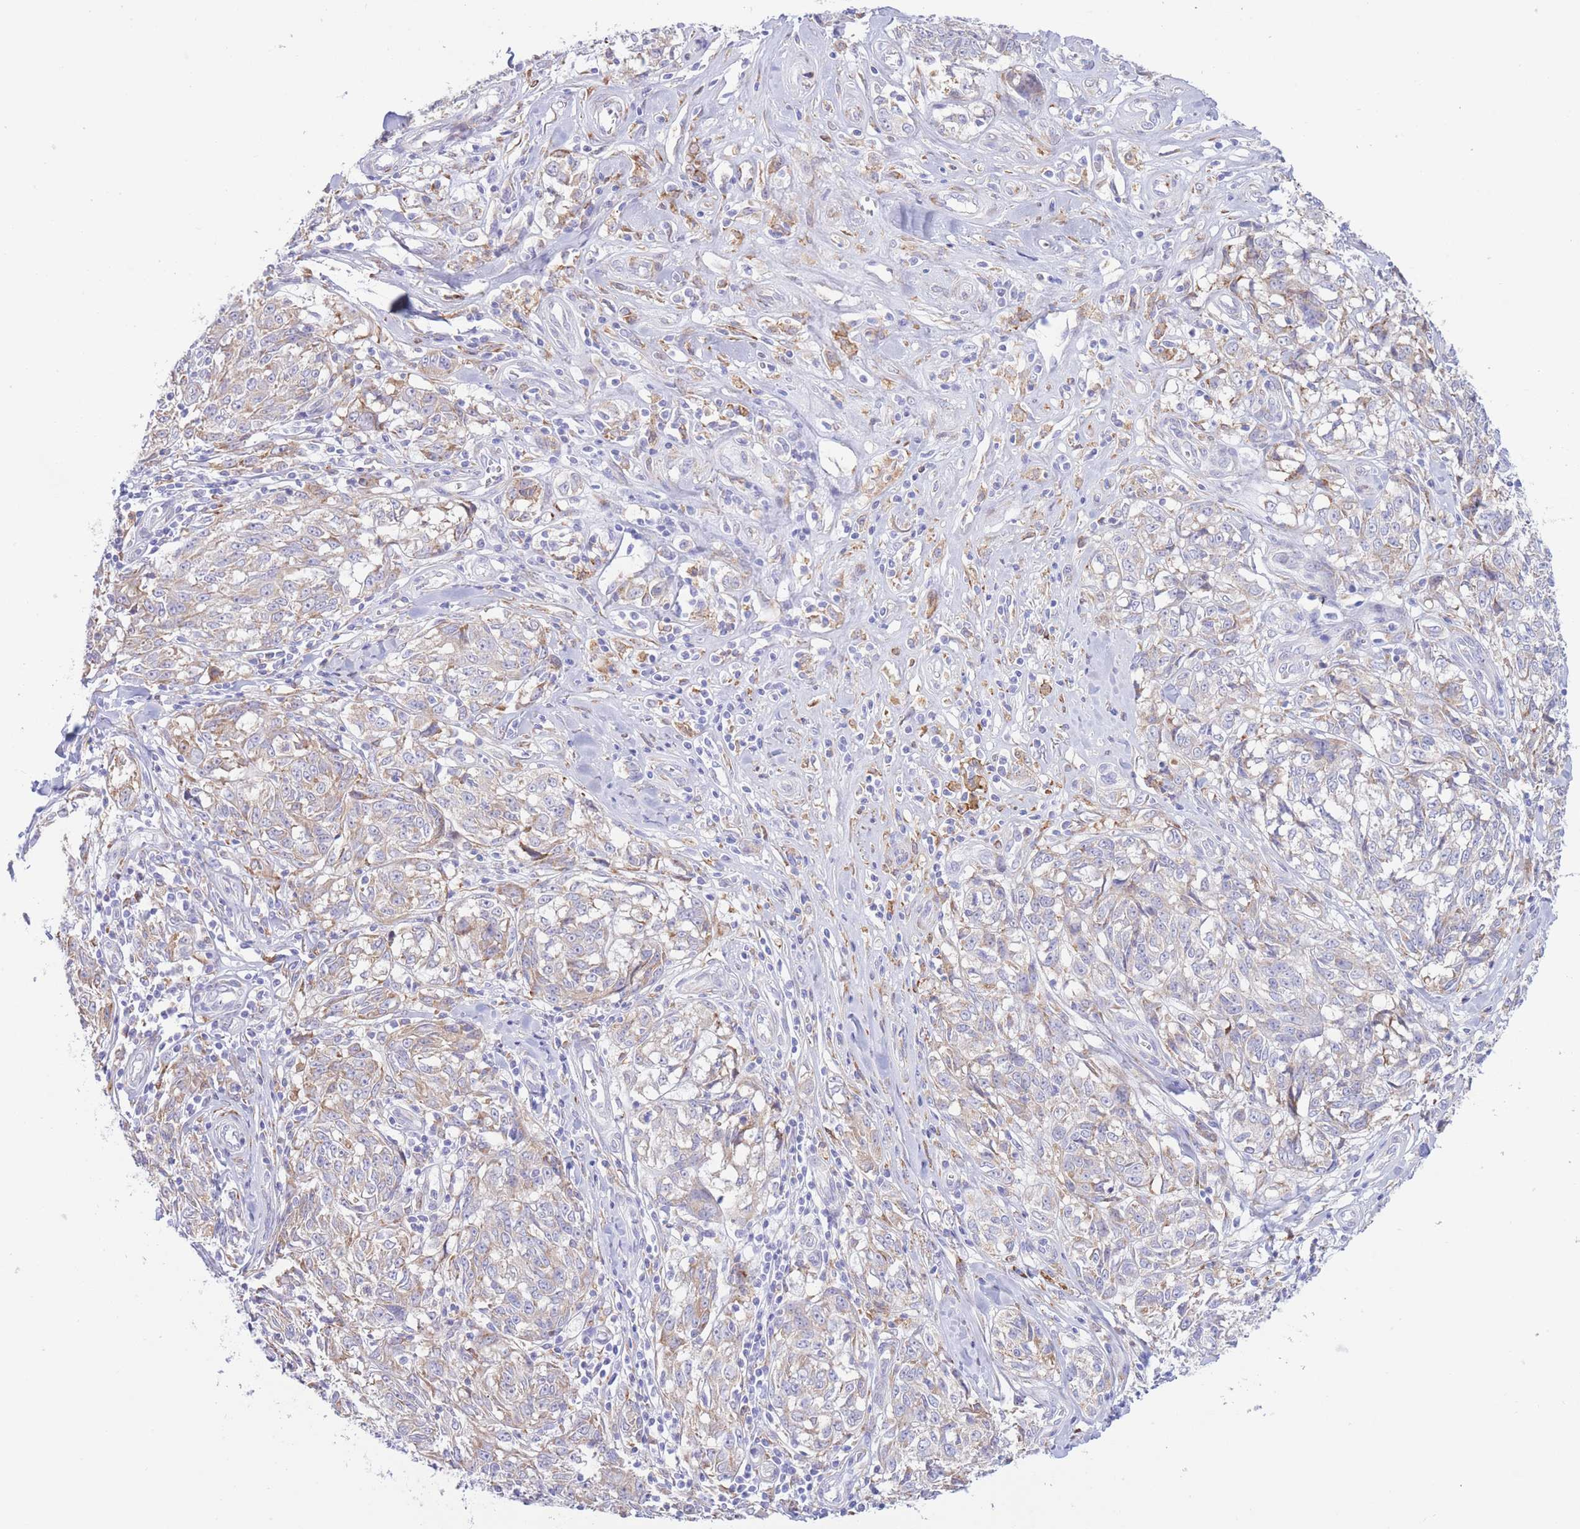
{"staining": {"intensity": "weak", "quantity": "<25%", "location": "cytoplasmic/membranous"}, "tissue": "melanoma", "cell_type": "Tumor cells", "image_type": "cancer", "snomed": [{"axis": "morphology", "description": "Normal tissue, NOS"}, {"axis": "morphology", "description": "Malignant melanoma, NOS"}, {"axis": "topography", "description": "Skin"}], "caption": "The image displays no staining of tumor cells in malignant melanoma.", "gene": "MYDGF", "patient": {"sex": "female", "age": 64}}